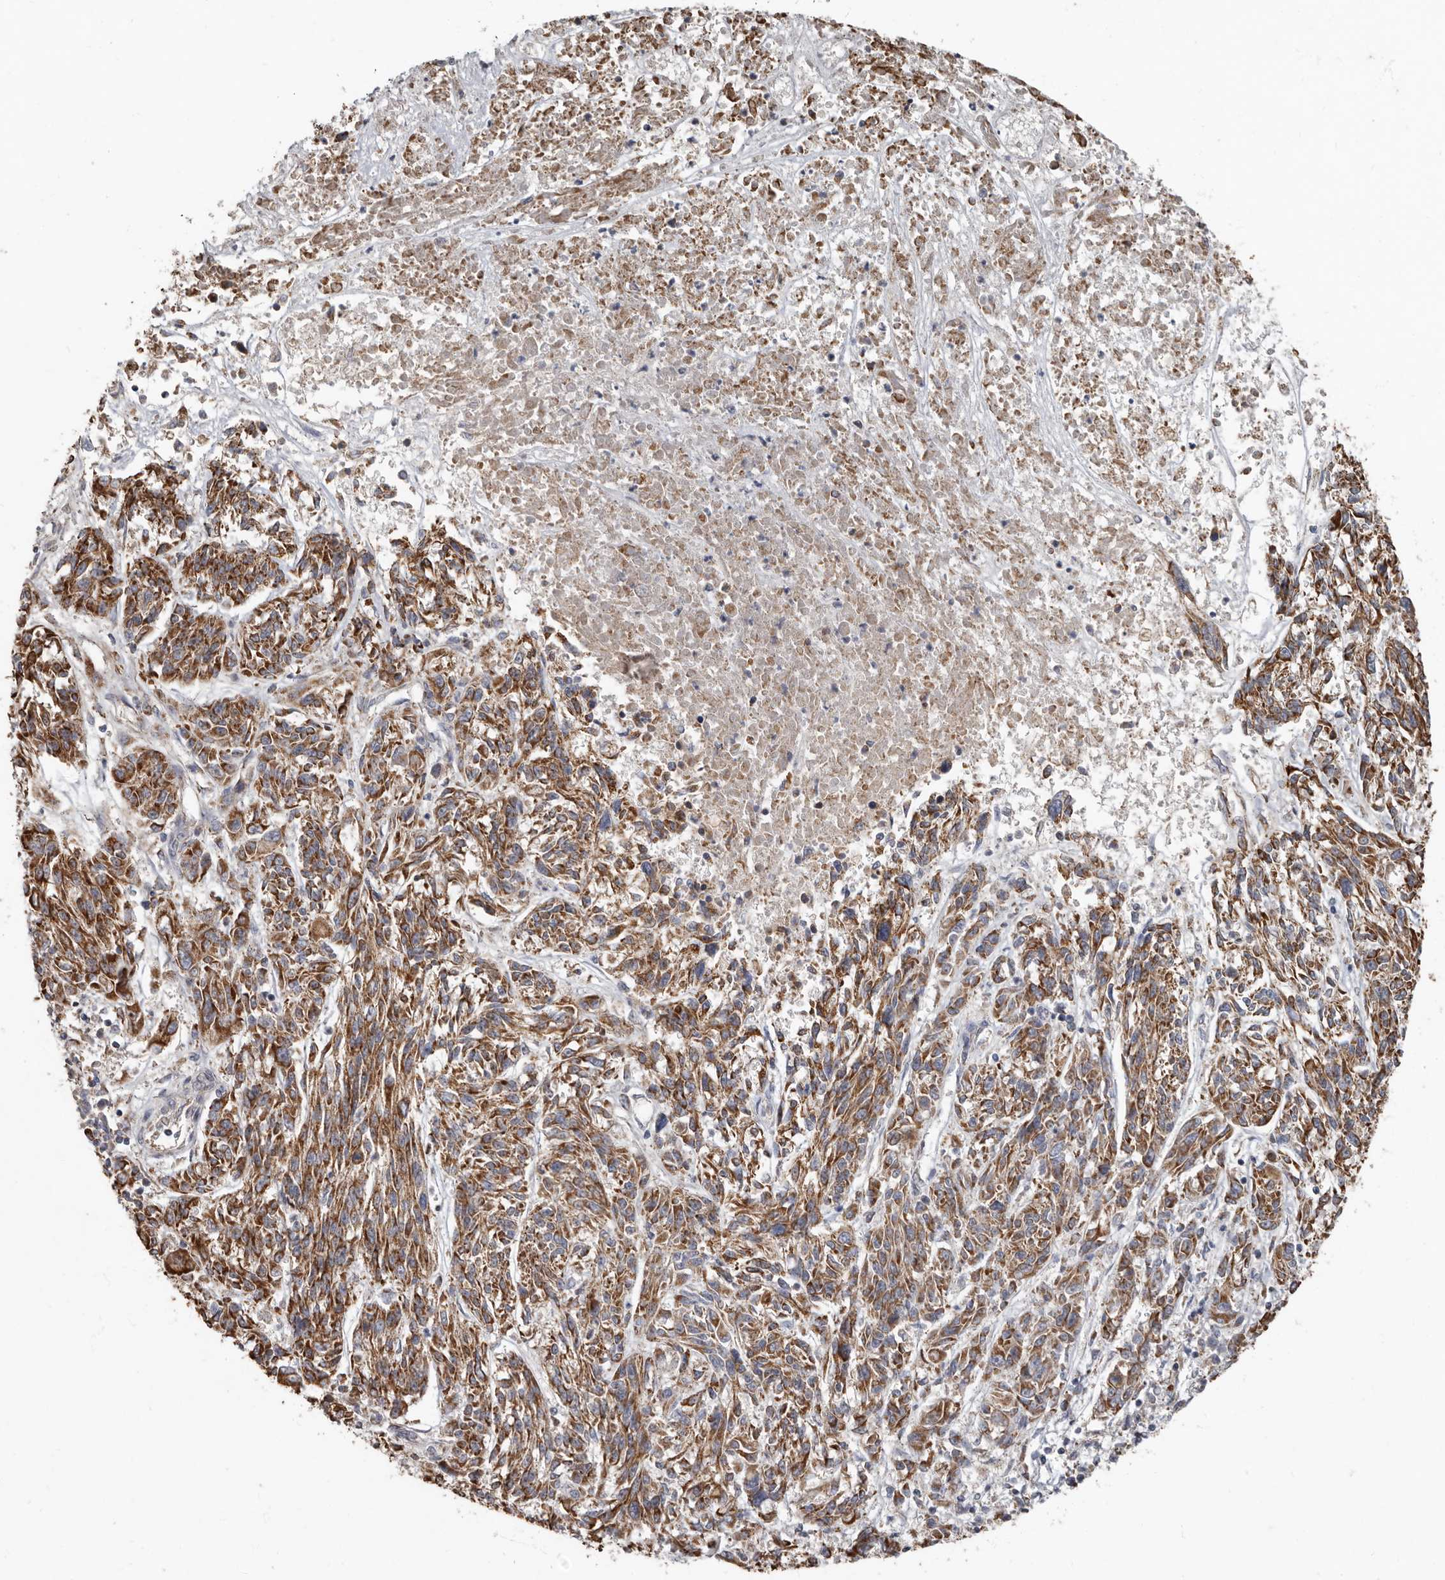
{"staining": {"intensity": "strong", "quantity": ">75%", "location": "cytoplasmic/membranous"}, "tissue": "melanoma", "cell_type": "Tumor cells", "image_type": "cancer", "snomed": [{"axis": "morphology", "description": "Malignant melanoma, NOS"}, {"axis": "topography", "description": "Skin"}], "caption": "Immunohistochemistry of malignant melanoma shows high levels of strong cytoplasmic/membranous positivity in about >75% of tumor cells.", "gene": "KIF26B", "patient": {"sex": "male", "age": 53}}